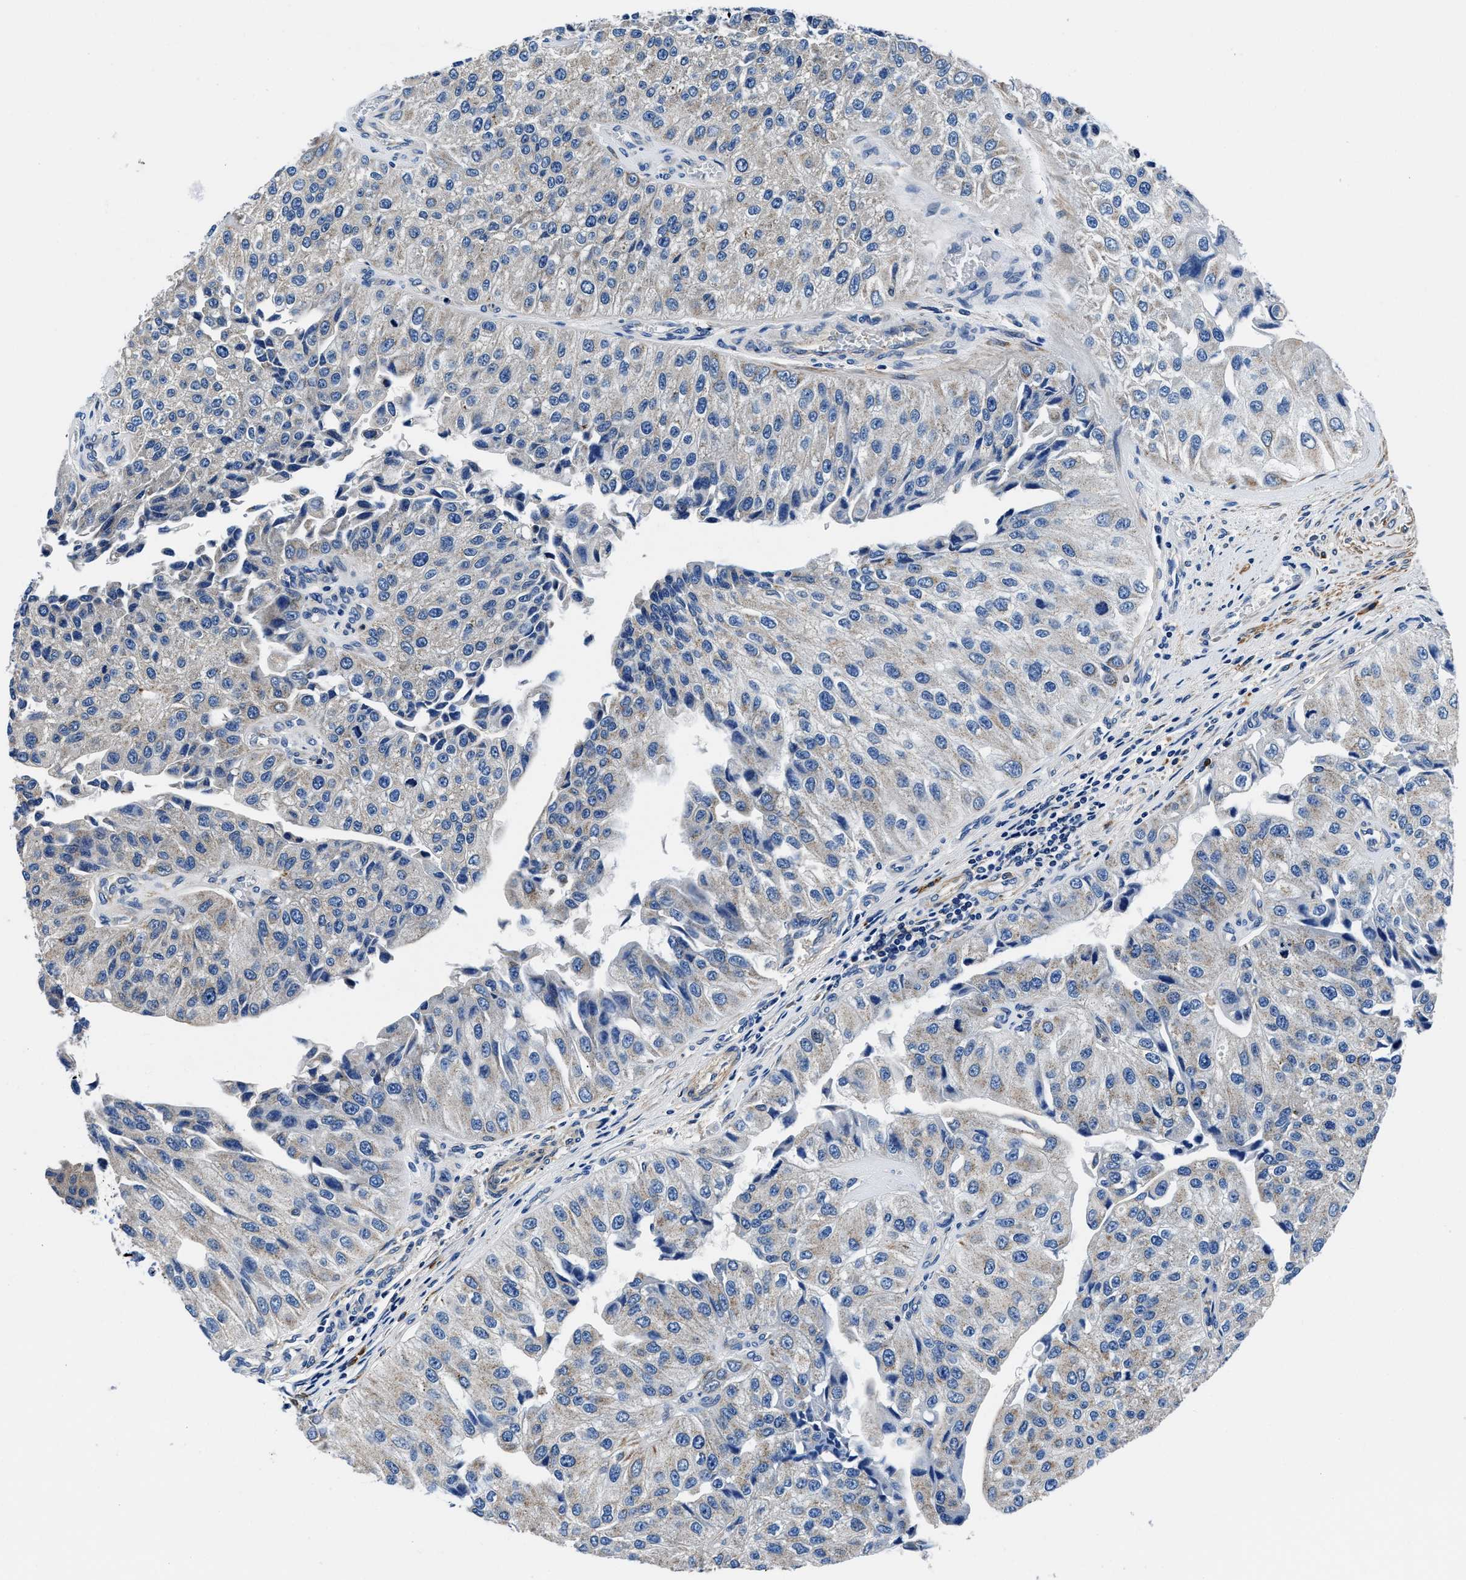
{"staining": {"intensity": "weak", "quantity": "25%-75%", "location": "cytoplasmic/membranous"}, "tissue": "urothelial cancer", "cell_type": "Tumor cells", "image_type": "cancer", "snomed": [{"axis": "morphology", "description": "Urothelial carcinoma, High grade"}, {"axis": "topography", "description": "Kidney"}, {"axis": "topography", "description": "Urinary bladder"}], "caption": "Immunohistochemistry (IHC) image of neoplastic tissue: human high-grade urothelial carcinoma stained using IHC demonstrates low levels of weak protein expression localized specifically in the cytoplasmic/membranous of tumor cells, appearing as a cytoplasmic/membranous brown color.", "gene": "NEU1", "patient": {"sex": "male", "age": 77}}